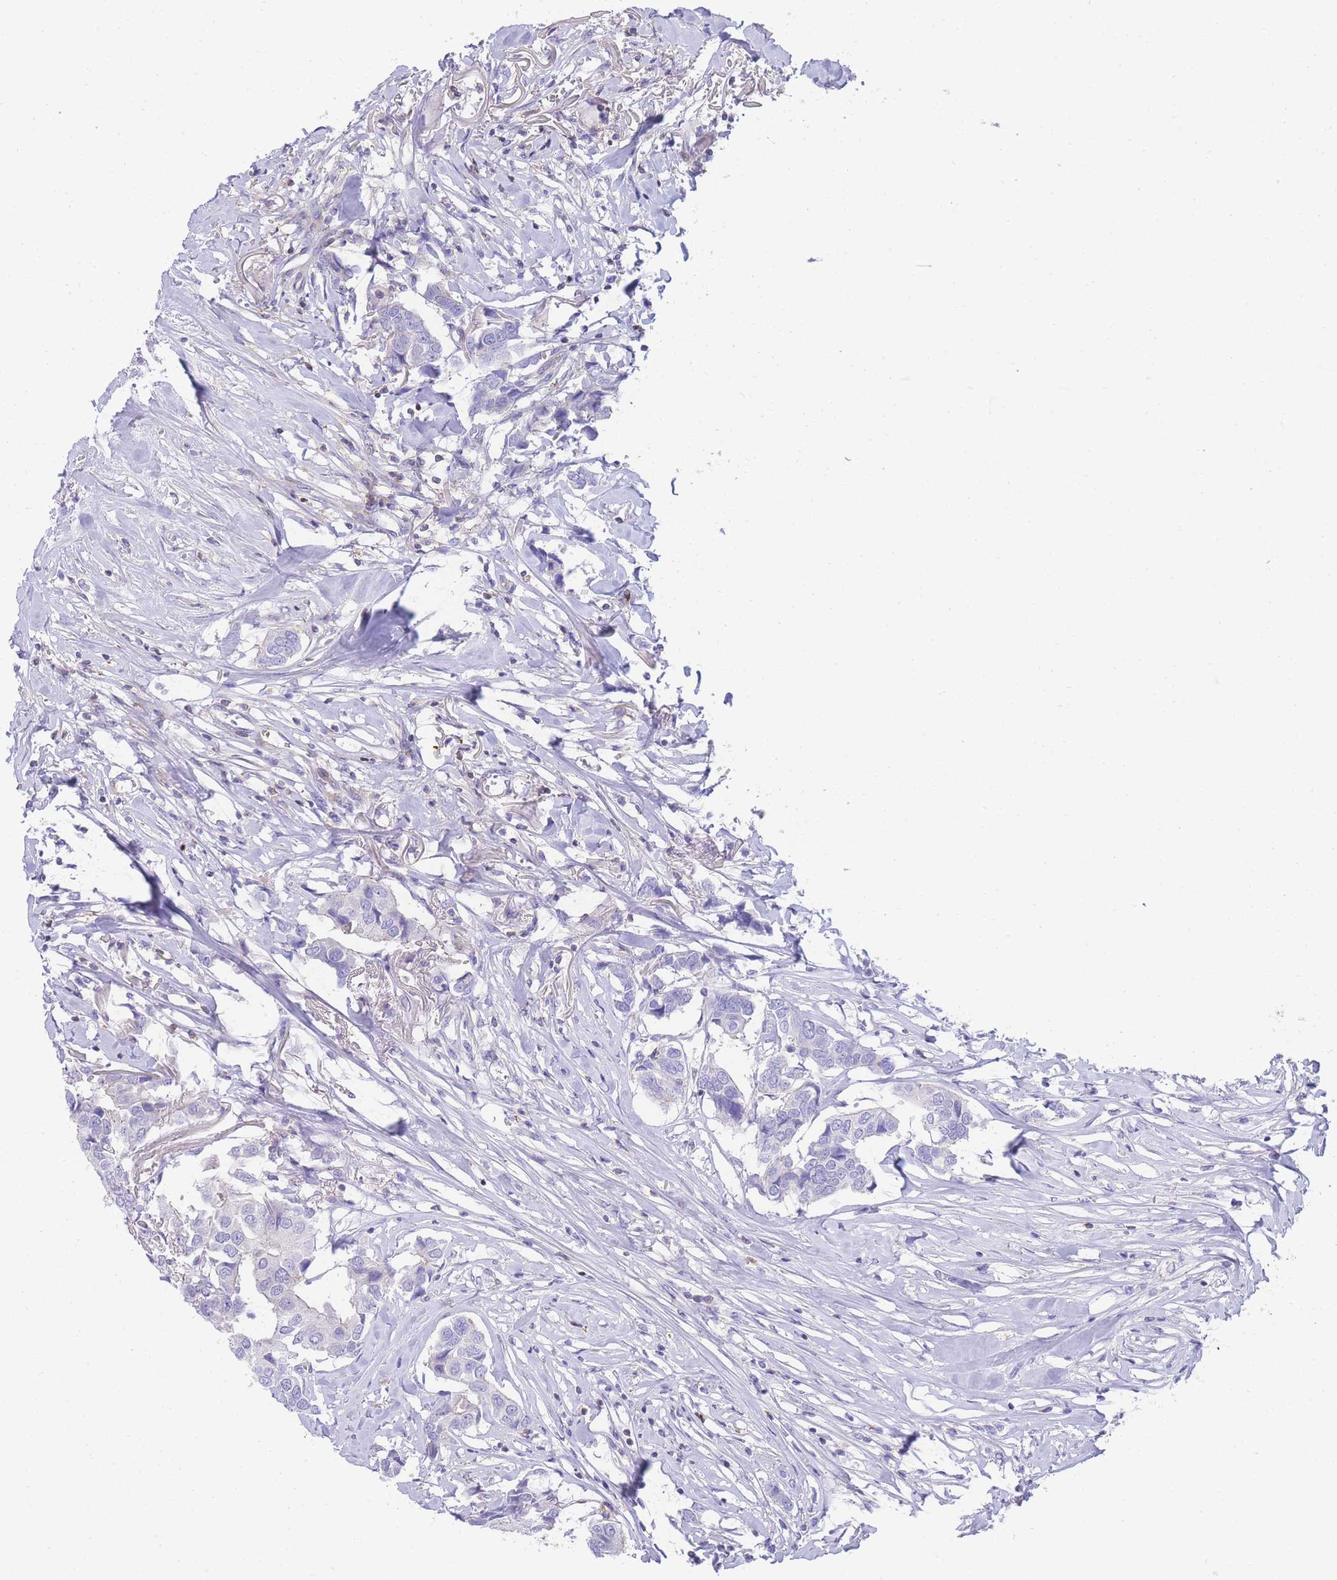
{"staining": {"intensity": "weak", "quantity": "<25%", "location": "cytoplasmic/membranous"}, "tissue": "breast cancer", "cell_type": "Tumor cells", "image_type": "cancer", "snomed": [{"axis": "morphology", "description": "Duct carcinoma"}, {"axis": "topography", "description": "Breast"}], "caption": "A high-resolution photomicrograph shows IHC staining of breast cancer, which reveals no significant staining in tumor cells.", "gene": "FBN3", "patient": {"sex": "female", "age": 80}}